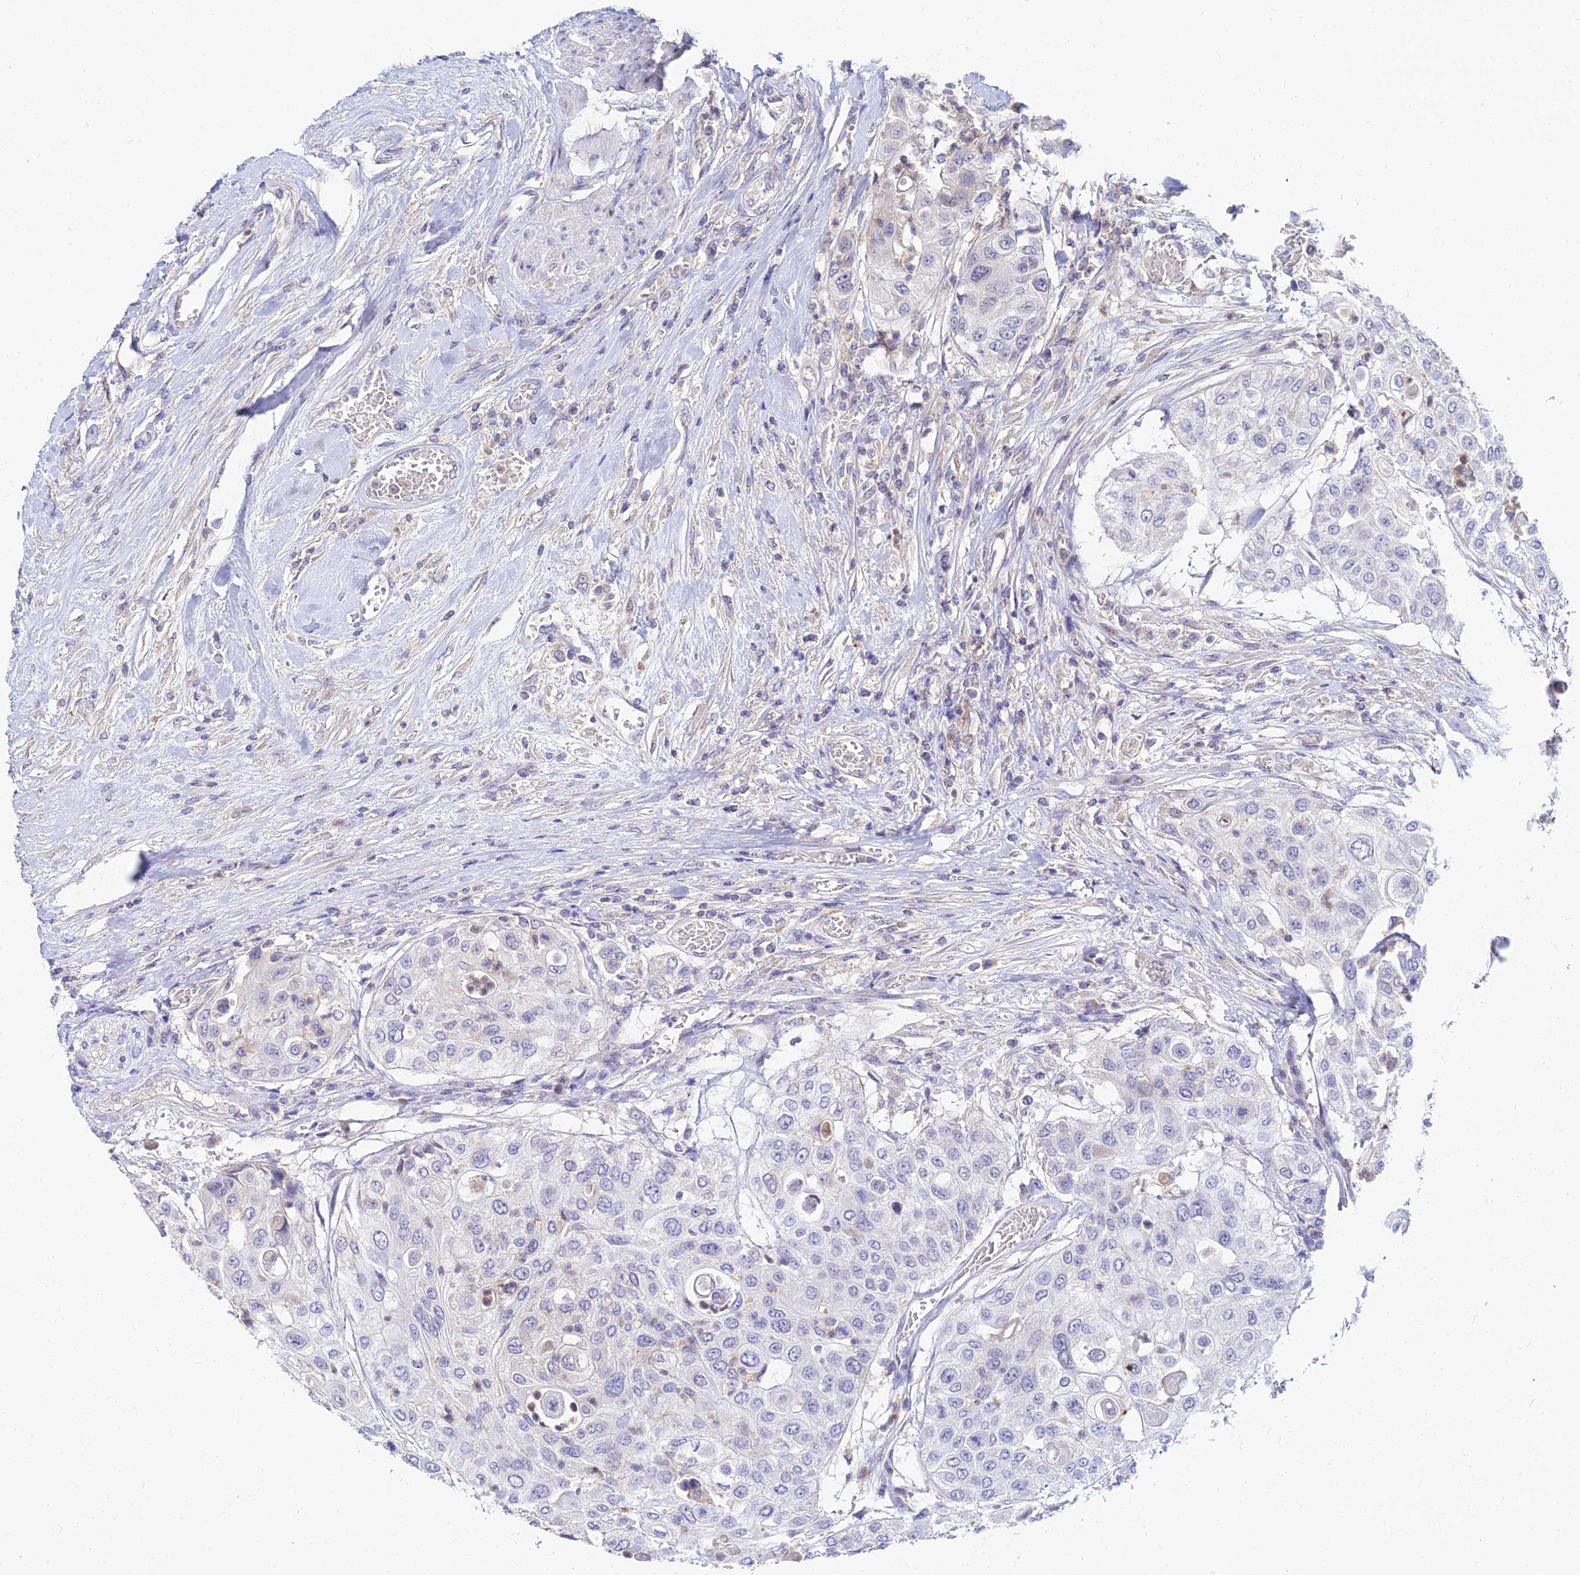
{"staining": {"intensity": "negative", "quantity": "none", "location": "none"}, "tissue": "urothelial cancer", "cell_type": "Tumor cells", "image_type": "cancer", "snomed": [{"axis": "morphology", "description": "Urothelial carcinoma, High grade"}, {"axis": "topography", "description": "Urinary bladder"}], "caption": "The histopathology image displays no significant expression in tumor cells of urothelial cancer.", "gene": "GOLGA6D", "patient": {"sex": "female", "age": 79}}